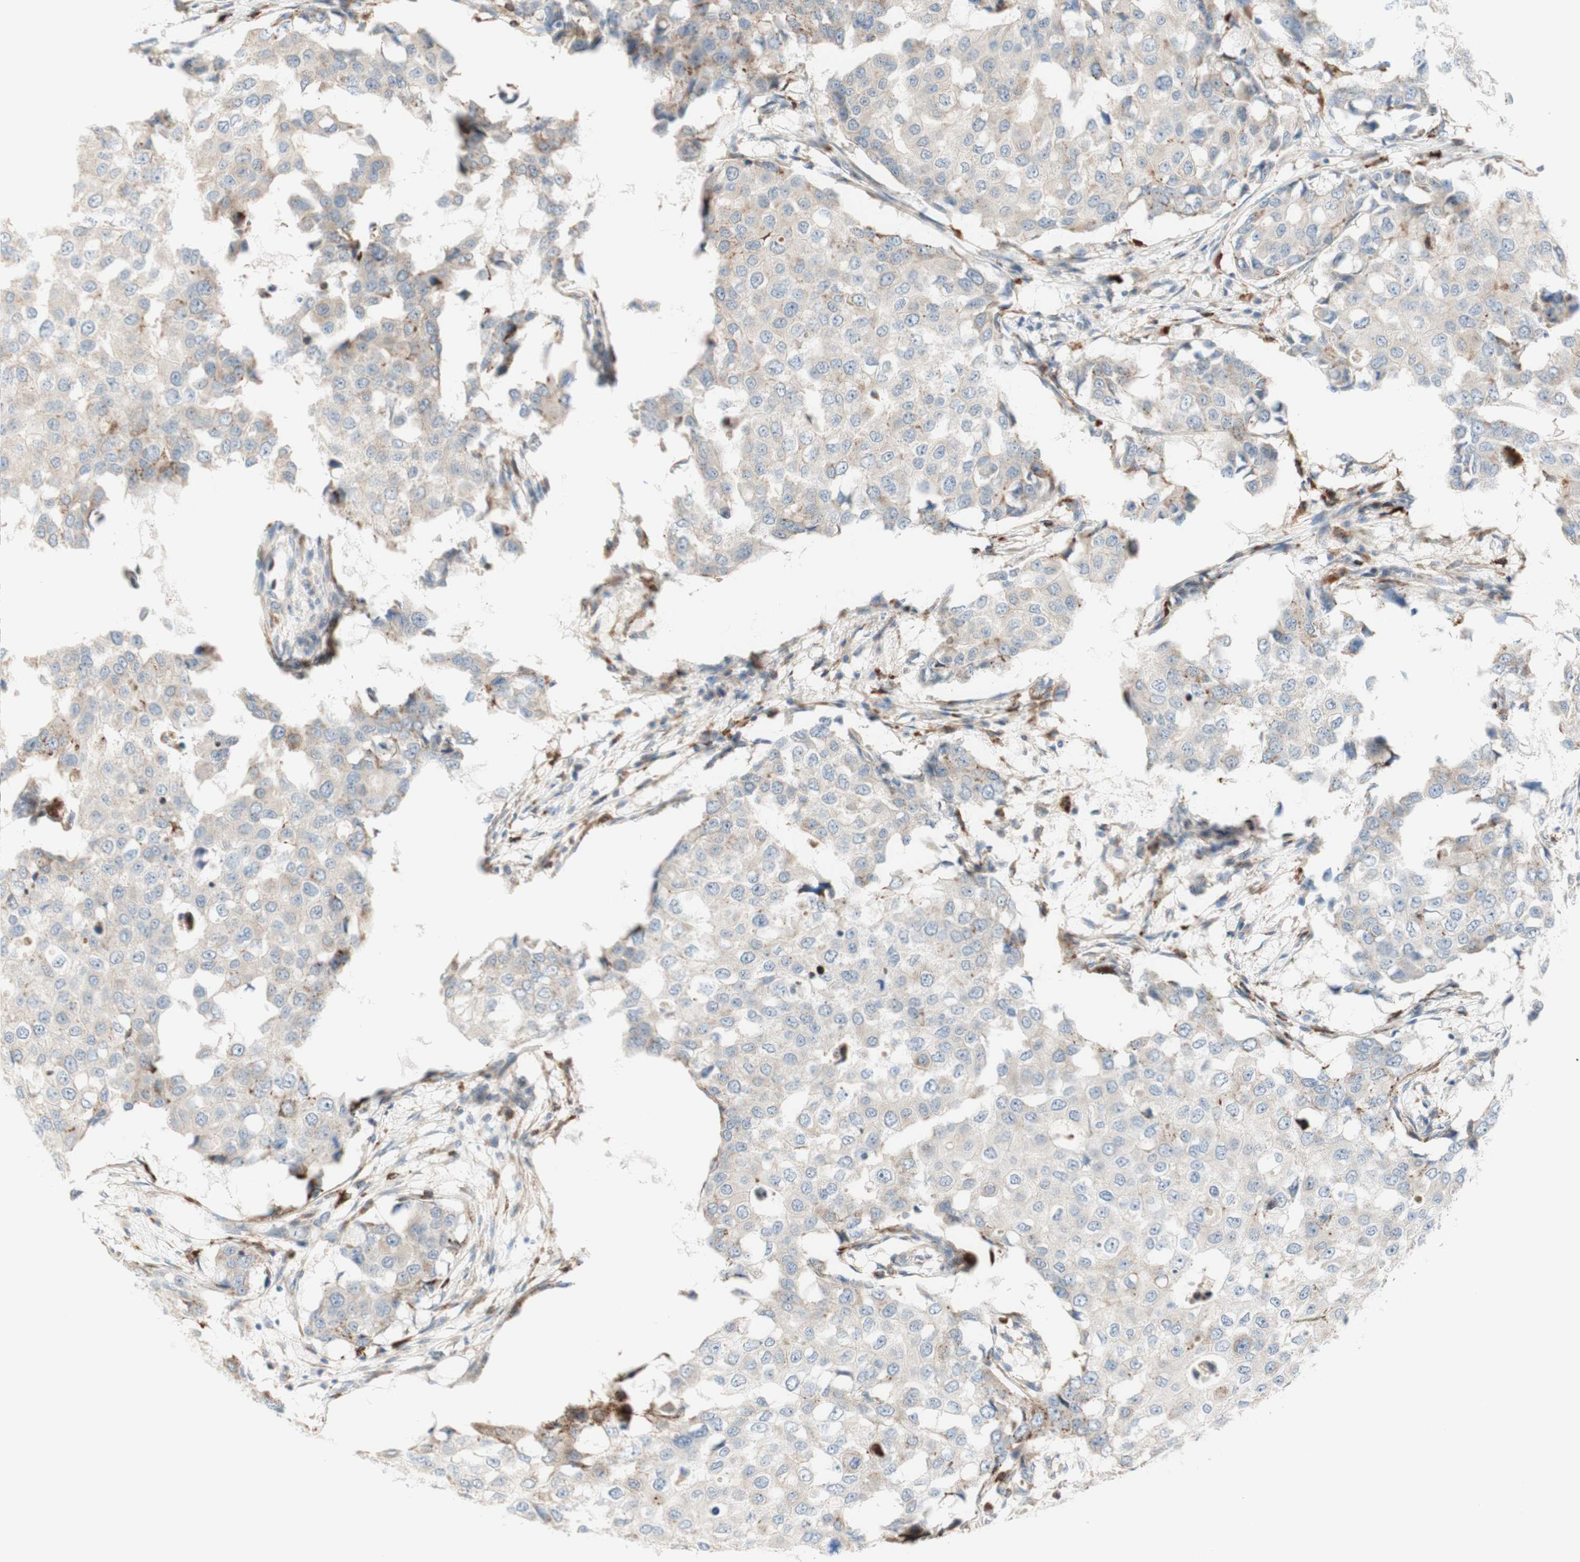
{"staining": {"intensity": "weak", "quantity": "25%-75%", "location": "cytoplasmic/membranous"}, "tissue": "breast cancer", "cell_type": "Tumor cells", "image_type": "cancer", "snomed": [{"axis": "morphology", "description": "Duct carcinoma"}, {"axis": "topography", "description": "Breast"}], "caption": "Invasive ductal carcinoma (breast) tissue demonstrates weak cytoplasmic/membranous expression in about 25%-75% of tumor cells, visualized by immunohistochemistry.", "gene": "GAPT", "patient": {"sex": "female", "age": 27}}